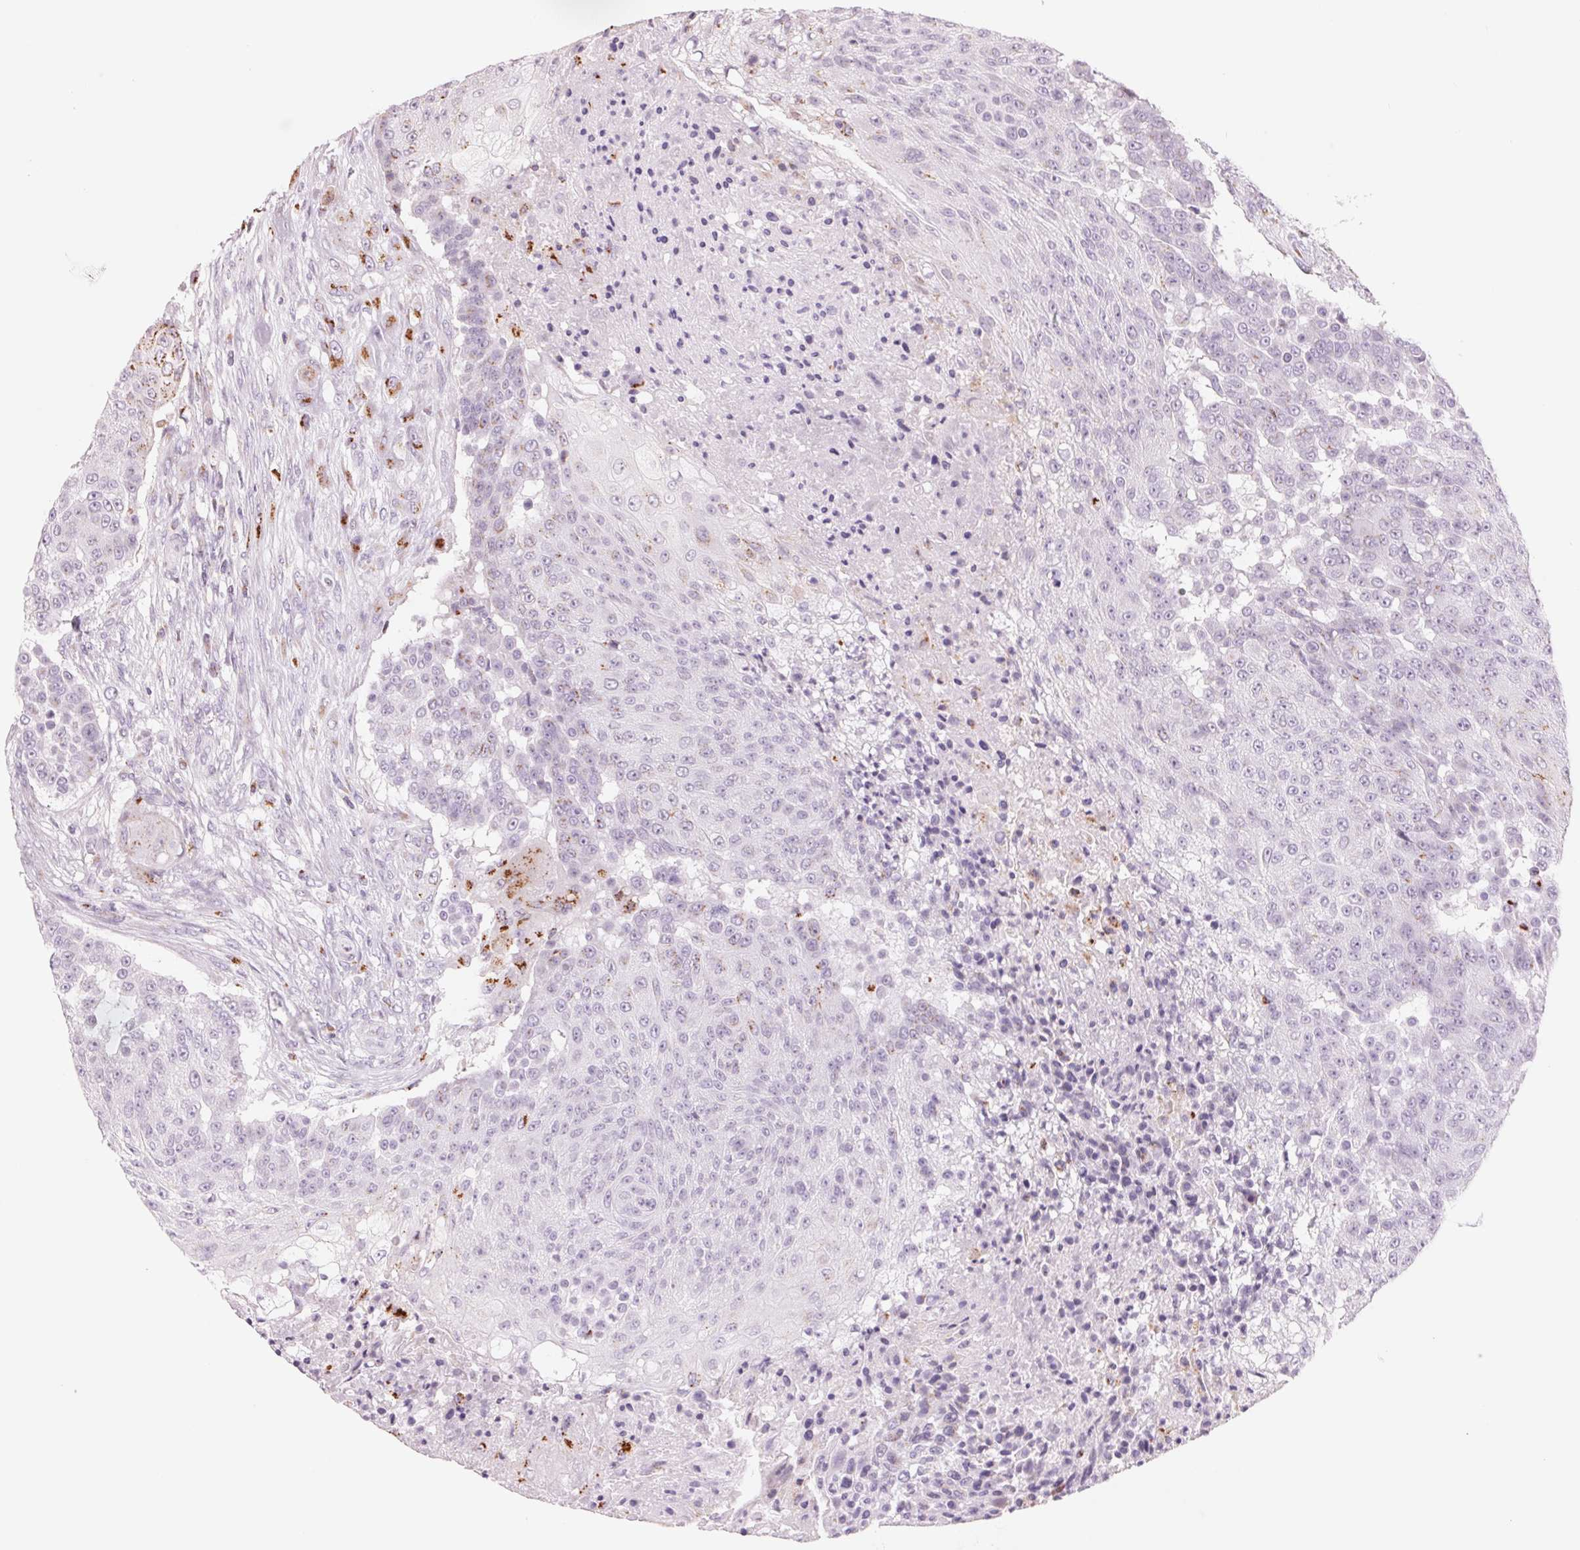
{"staining": {"intensity": "moderate", "quantity": "<25%", "location": "cytoplasmic/membranous"}, "tissue": "urothelial cancer", "cell_type": "Tumor cells", "image_type": "cancer", "snomed": [{"axis": "morphology", "description": "Urothelial carcinoma, High grade"}, {"axis": "topography", "description": "Urinary bladder"}], "caption": "Tumor cells reveal moderate cytoplasmic/membranous positivity in about <25% of cells in urothelial cancer.", "gene": "GALNT7", "patient": {"sex": "female", "age": 63}}